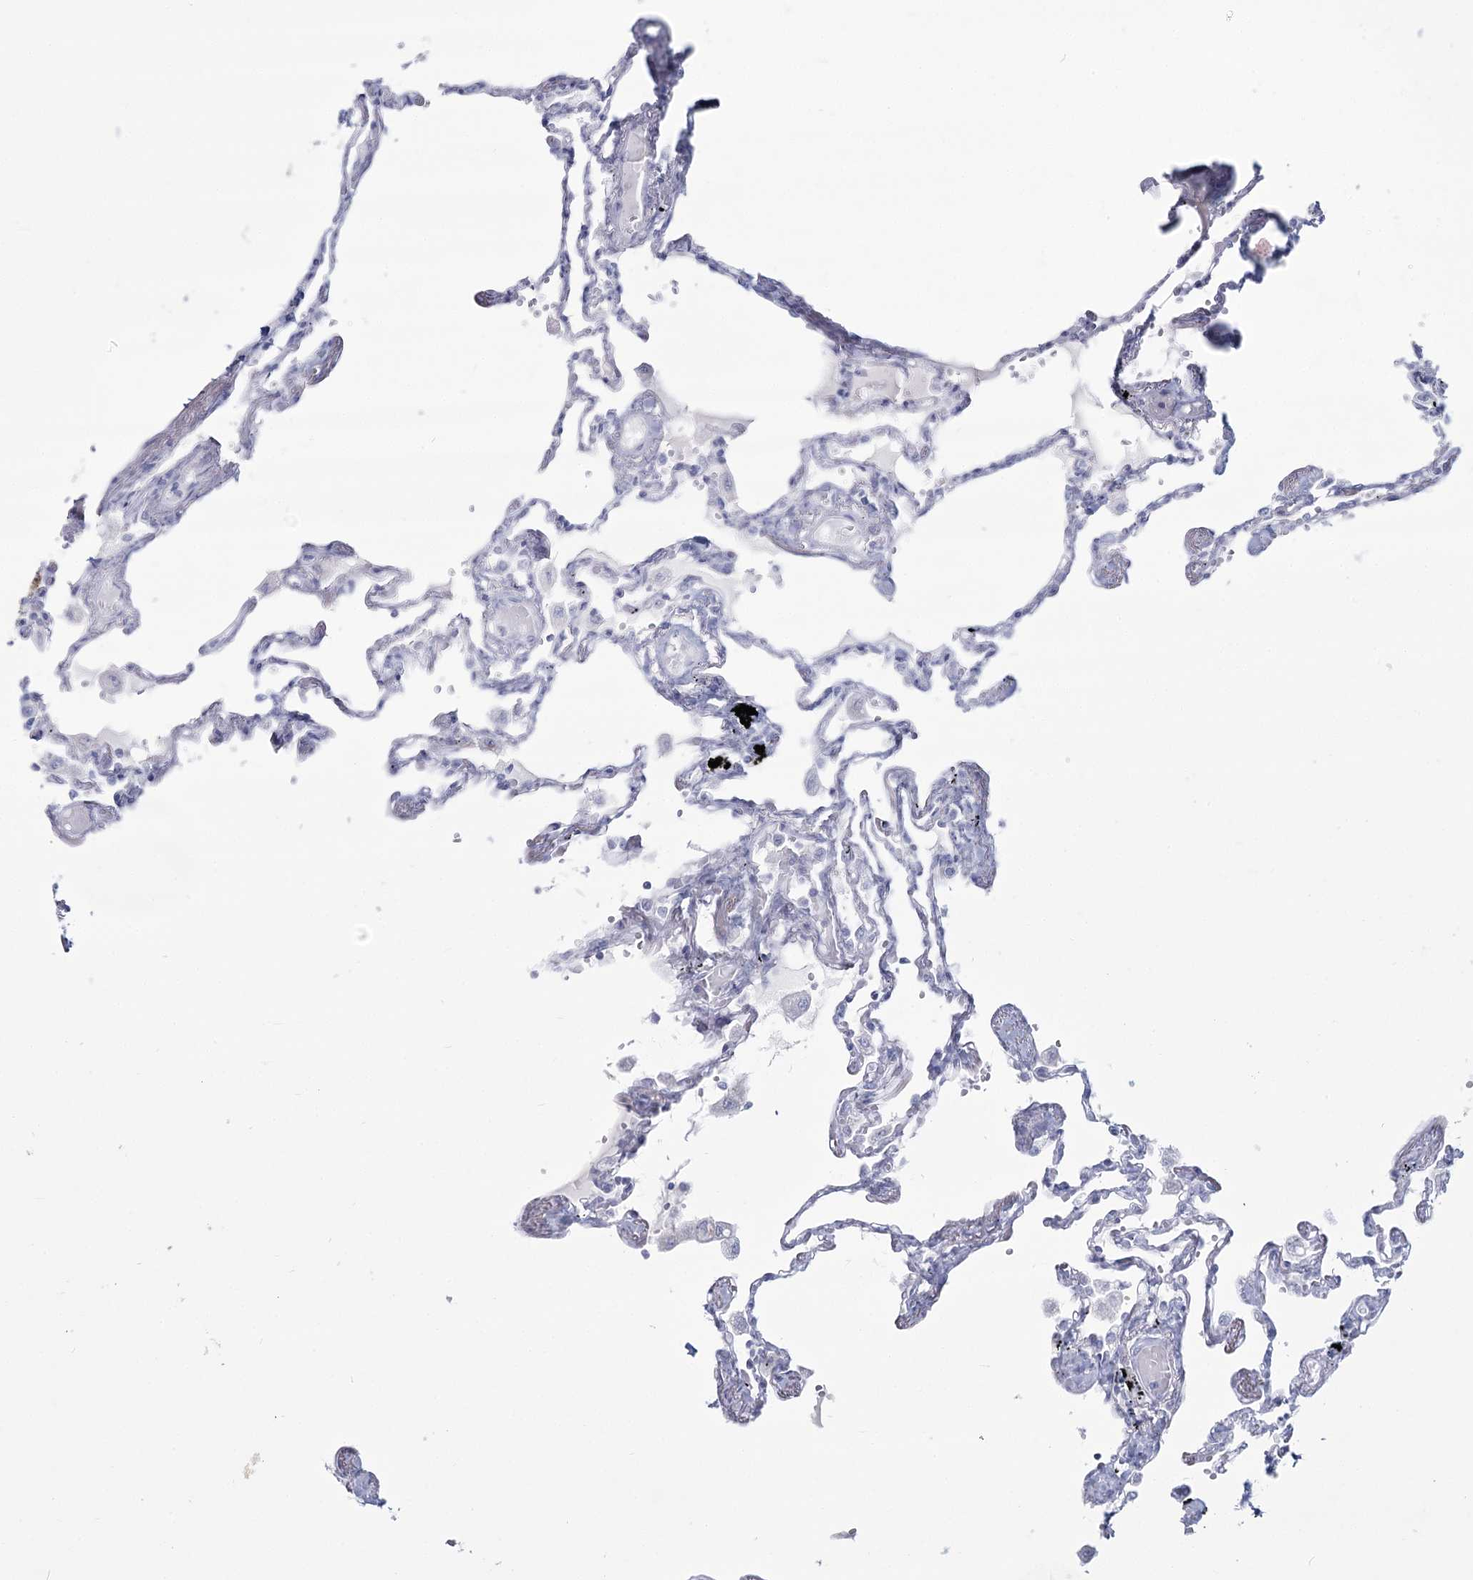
{"staining": {"intensity": "negative", "quantity": "none", "location": "none"}, "tissue": "lung", "cell_type": "Alveolar cells", "image_type": "normal", "snomed": [{"axis": "morphology", "description": "Normal tissue, NOS"}, {"axis": "topography", "description": "Lung"}], "caption": "Photomicrograph shows no significant protein expression in alveolar cells of unremarkable lung. Brightfield microscopy of IHC stained with DAB (3,3'-diaminobenzidine) (brown) and hematoxylin (blue), captured at high magnification.", "gene": "SLC6A19", "patient": {"sex": "female", "age": 67}}